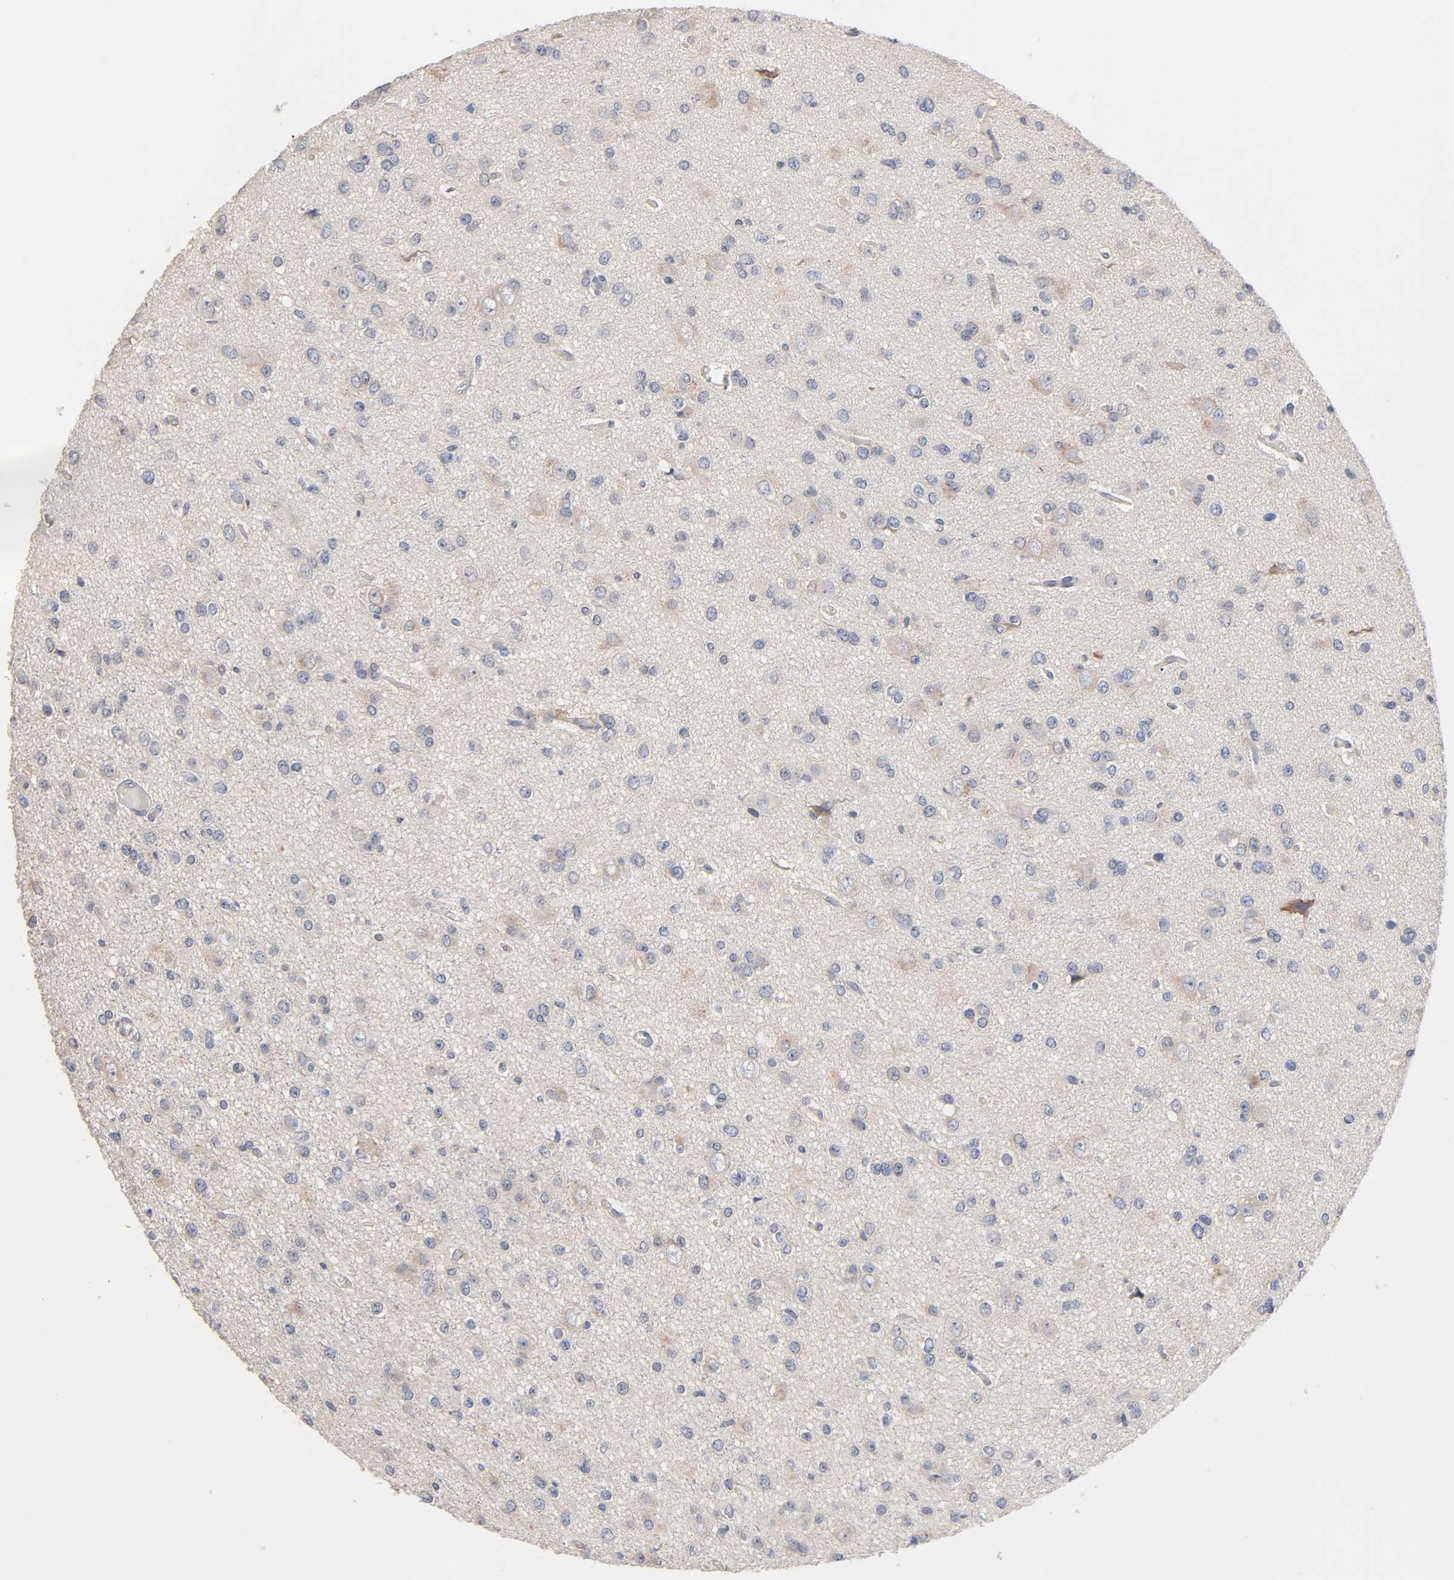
{"staining": {"intensity": "weak", "quantity": "25%-75%", "location": "cytoplasmic/membranous"}, "tissue": "glioma", "cell_type": "Tumor cells", "image_type": "cancer", "snomed": [{"axis": "morphology", "description": "Glioma, malignant, Low grade"}, {"axis": "topography", "description": "Brain"}], "caption": "Weak cytoplasmic/membranous expression is identified in approximately 25%-75% of tumor cells in glioma.", "gene": "HDLBP", "patient": {"sex": "male", "age": 42}}